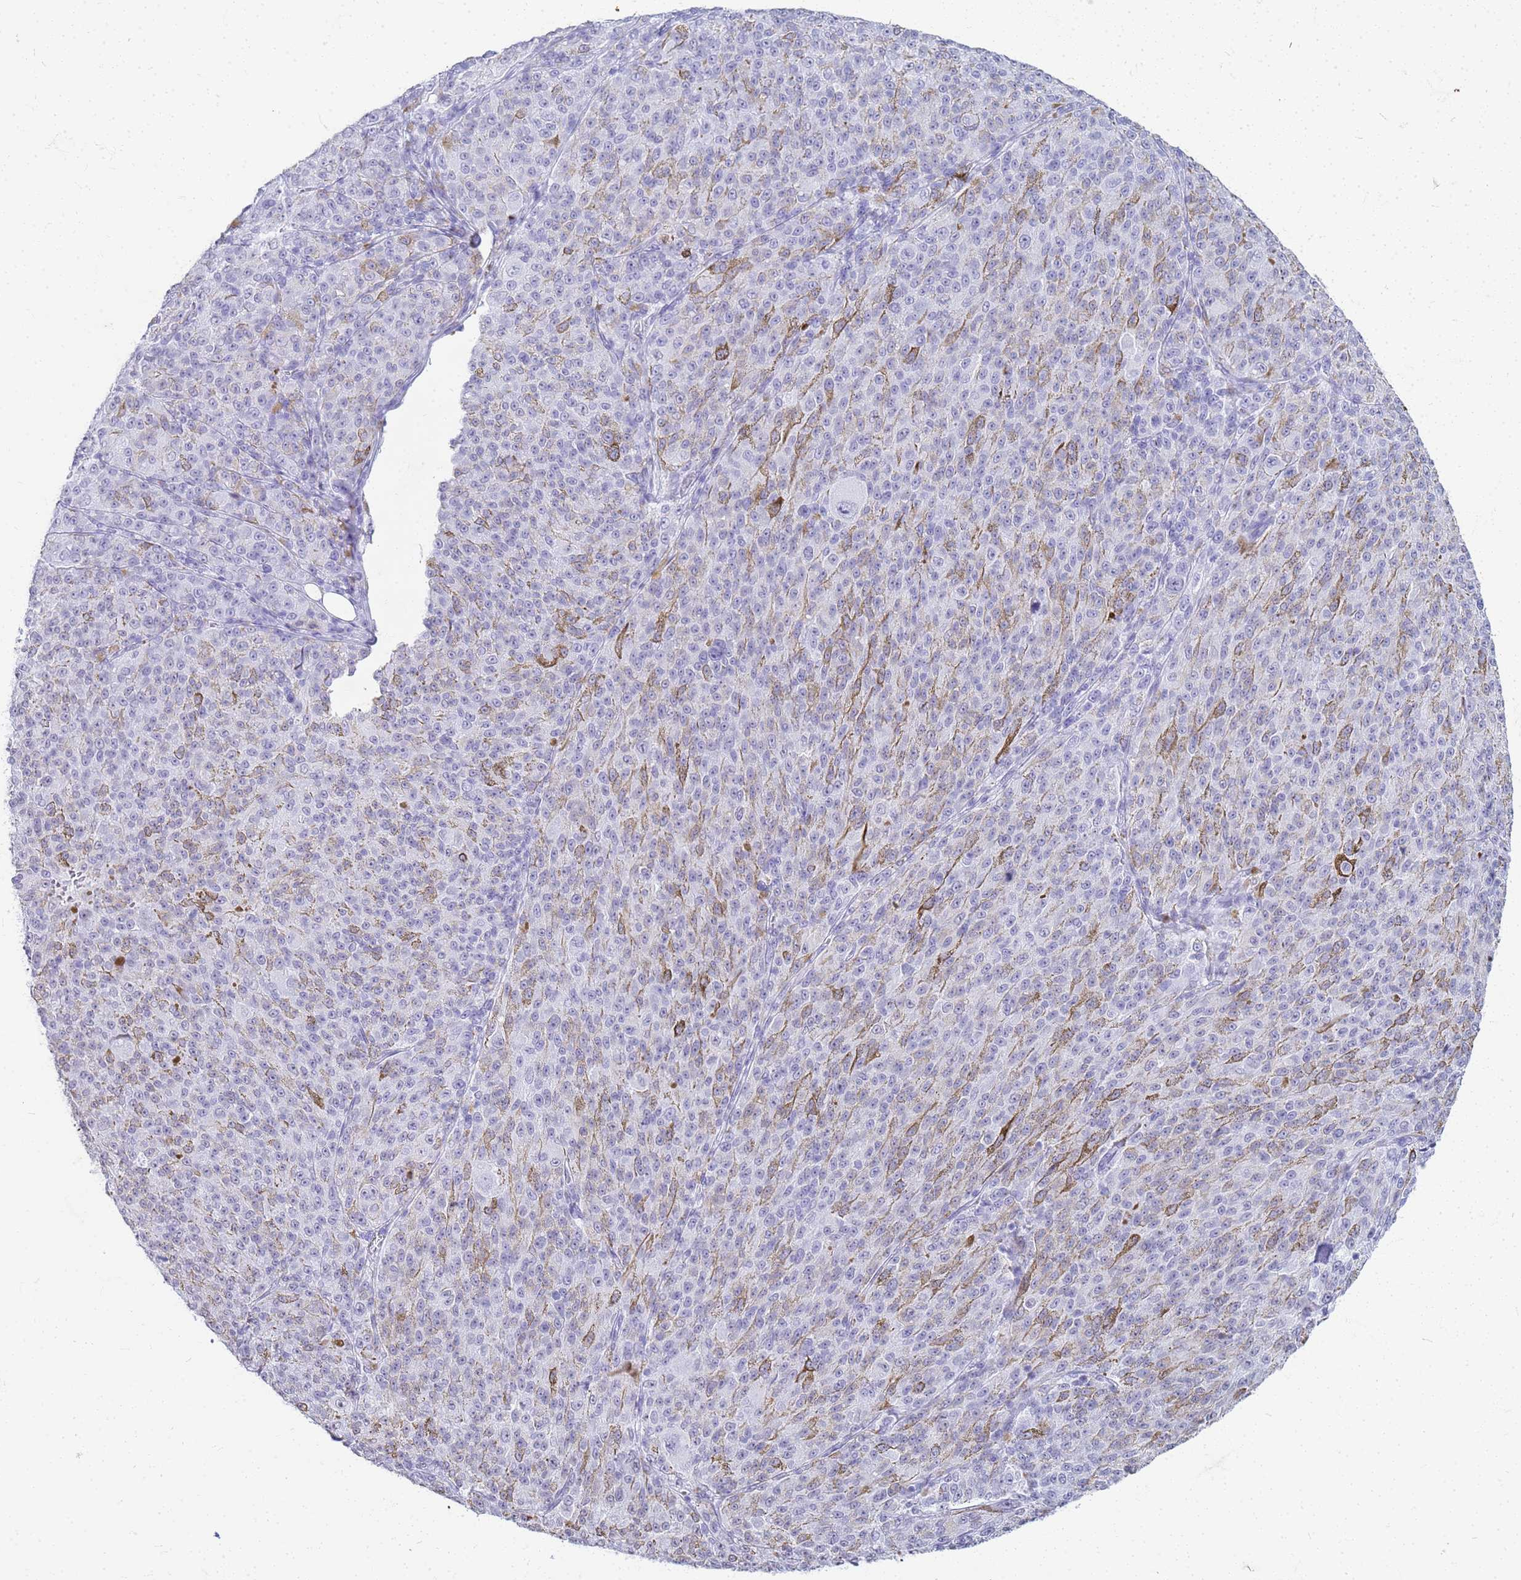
{"staining": {"intensity": "negative", "quantity": "none", "location": "none"}, "tissue": "melanoma", "cell_type": "Tumor cells", "image_type": "cancer", "snomed": [{"axis": "morphology", "description": "Malignant melanoma, NOS"}, {"axis": "topography", "description": "Skin"}], "caption": "DAB (3,3'-diaminobenzidine) immunohistochemical staining of malignant melanoma shows no significant positivity in tumor cells.", "gene": "SLC7A9", "patient": {"sex": "female", "age": 52}}